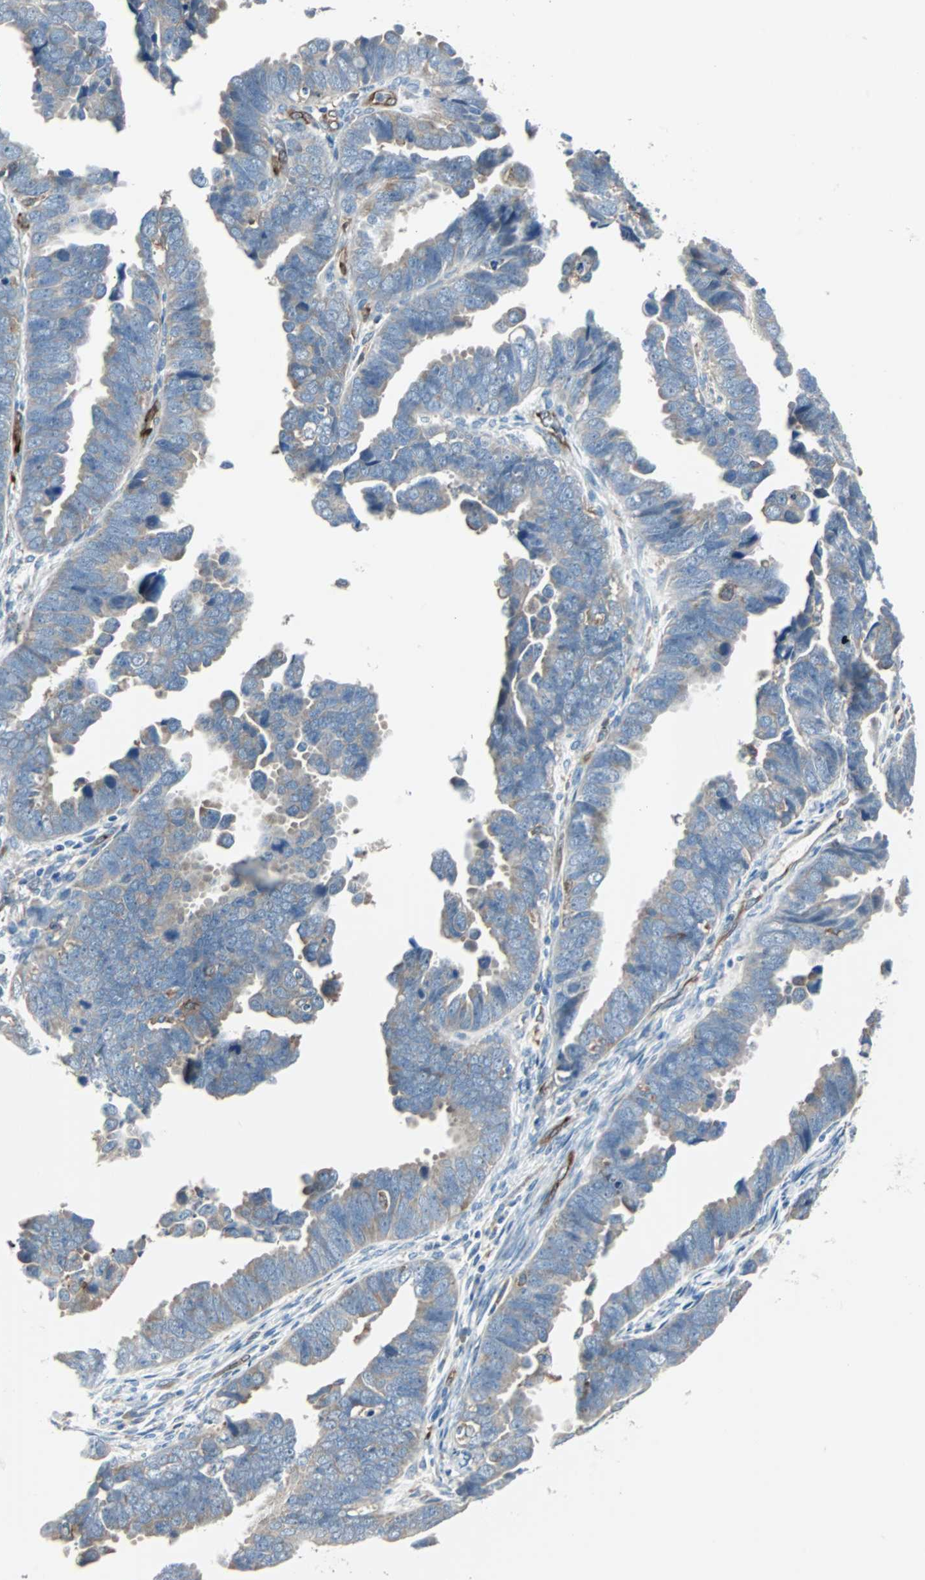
{"staining": {"intensity": "weak", "quantity": "25%-75%", "location": "cytoplasmic/membranous"}, "tissue": "endometrial cancer", "cell_type": "Tumor cells", "image_type": "cancer", "snomed": [{"axis": "morphology", "description": "Adenocarcinoma, NOS"}, {"axis": "topography", "description": "Endometrium"}], "caption": "Immunohistochemistry of endometrial cancer demonstrates low levels of weak cytoplasmic/membranous positivity in about 25%-75% of tumor cells.", "gene": "SWAP70", "patient": {"sex": "female", "age": 75}}